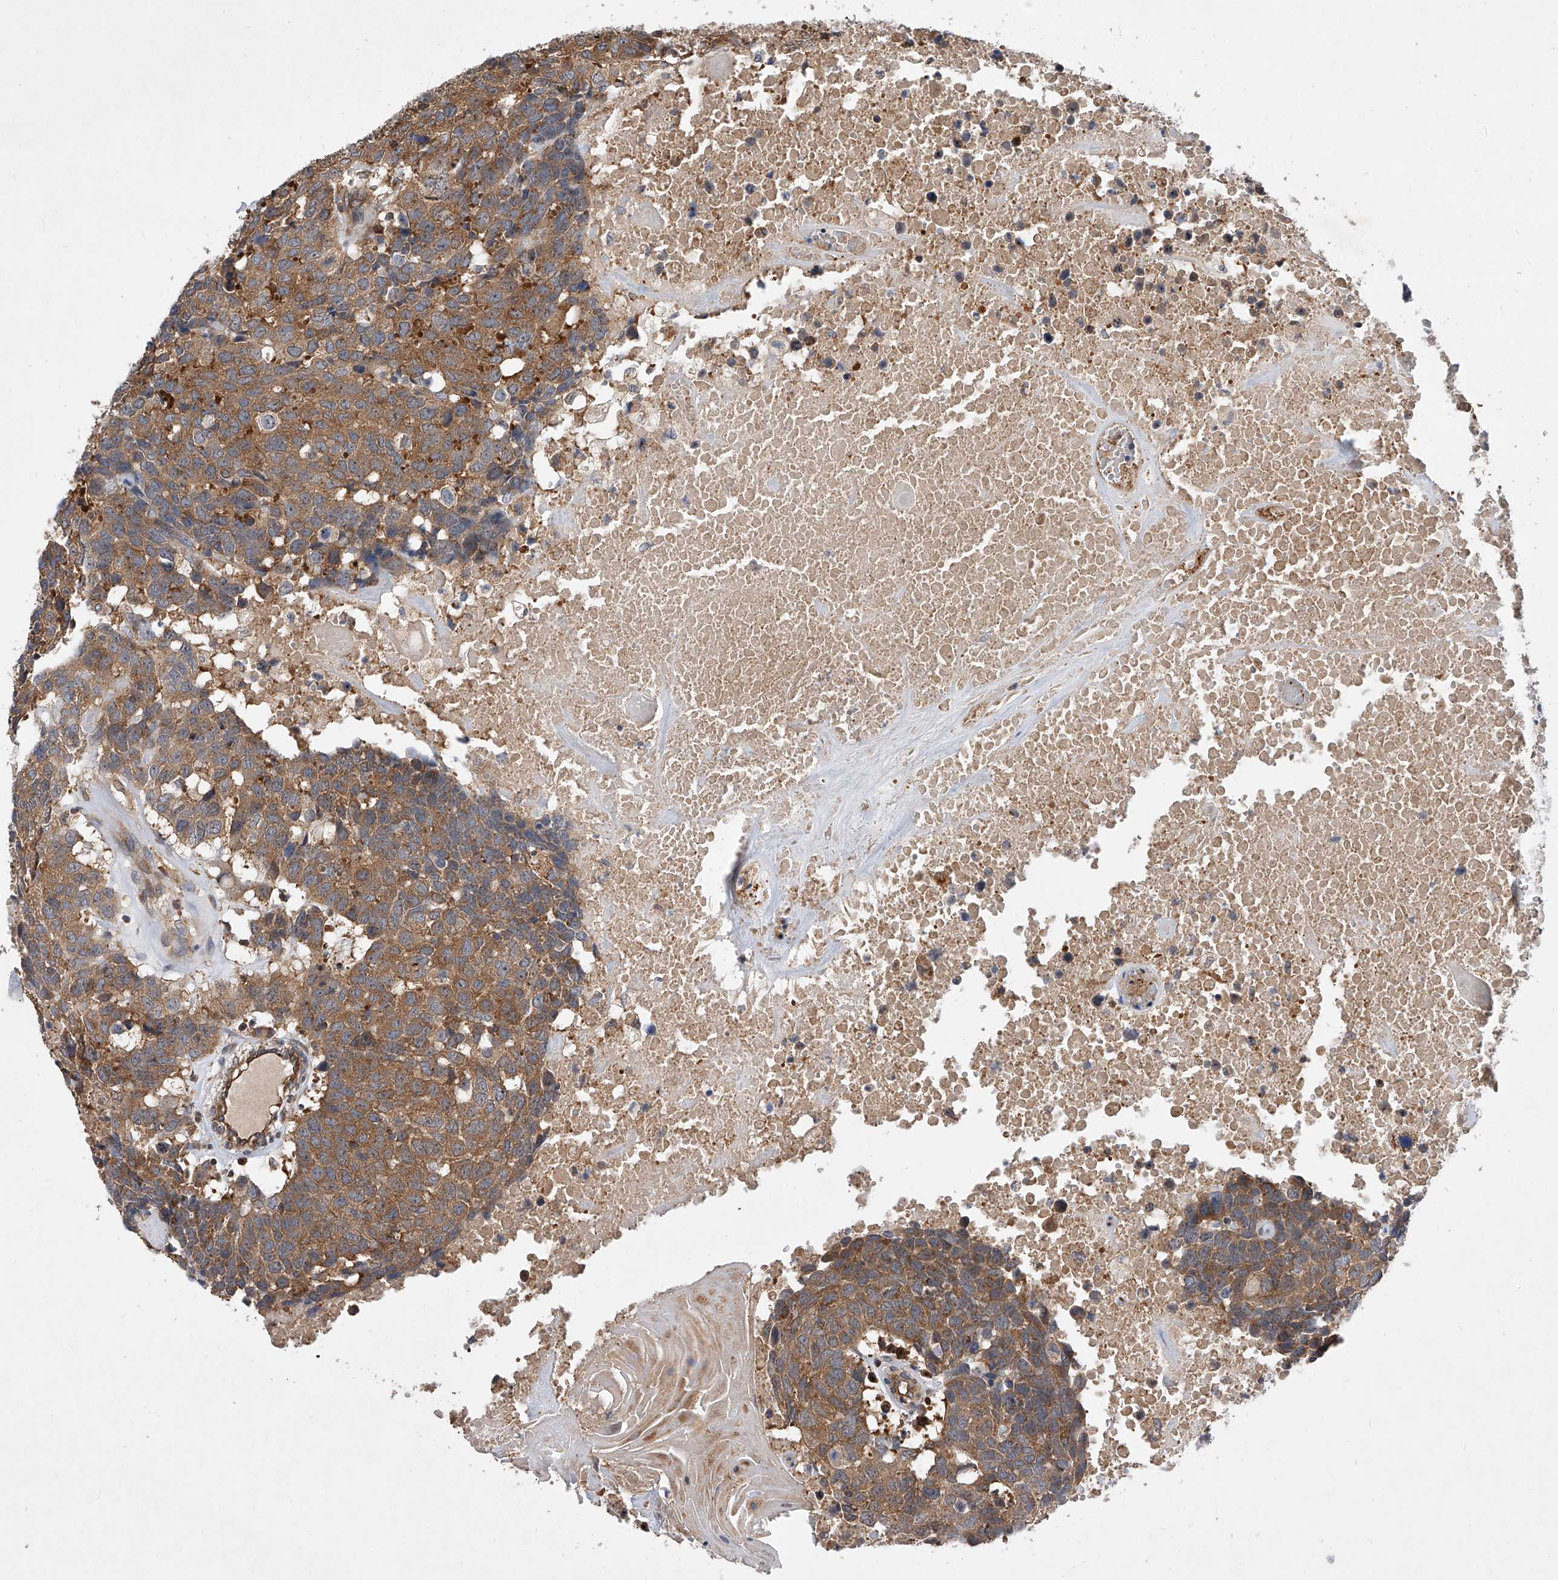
{"staining": {"intensity": "moderate", "quantity": ">75%", "location": "cytoplasmic/membranous"}, "tissue": "head and neck cancer", "cell_type": "Tumor cells", "image_type": "cancer", "snomed": [{"axis": "morphology", "description": "Squamous cell carcinoma, NOS"}, {"axis": "topography", "description": "Head-Neck"}], "caption": "Immunohistochemistry staining of head and neck cancer (squamous cell carcinoma), which reveals medium levels of moderate cytoplasmic/membranous expression in about >75% of tumor cells indicating moderate cytoplasmic/membranous protein staining. The staining was performed using DAB (3,3'-diaminobenzidine) (brown) for protein detection and nuclei were counterstained in hematoxylin (blue).", "gene": "CFAP410", "patient": {"sex": "male", "age": 66}}